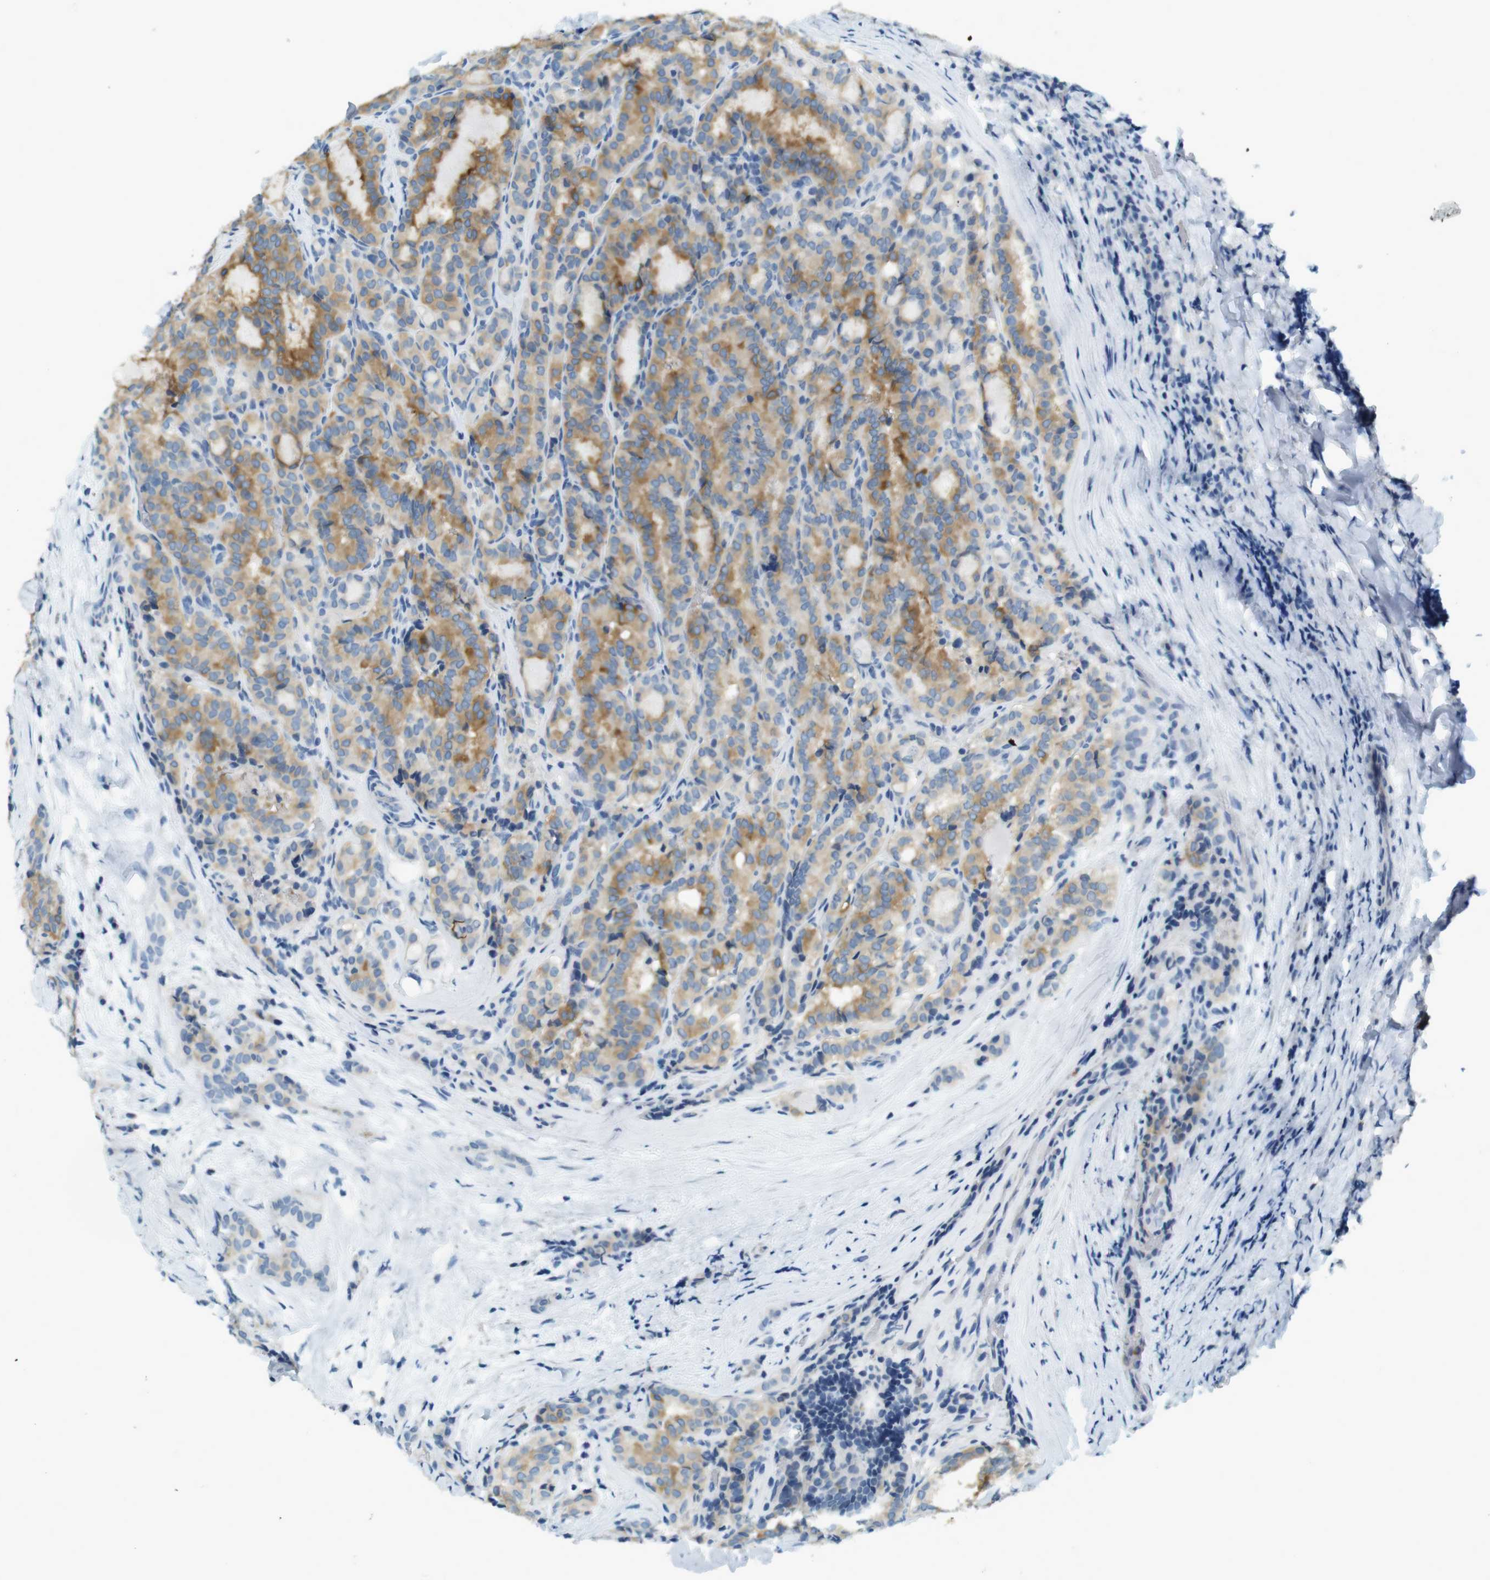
{"staining": {"intensity": "moderate", "quantity": ">75%", "location": "cytoplasmic/membranous"}, "tissue": "thyroid cancer", "cell_type": "Tumor cells", "image_type": "cancer", "snomed": [{"axis": "morphology", "description": "Normal tissue, NOS"}, {"axis": "morphology", "description": "Papillary adenocarcinoma, NOS"}, {"axis": "topography", "description": "Thyroid gland"}], "caption": "A brown stain highlights moderate cytoplasmic/membranous positivity of a protein in human thyroid cancer tumor cells.", "gene": "LRRK2", "patient": {"sex": "female", "age": 30}}